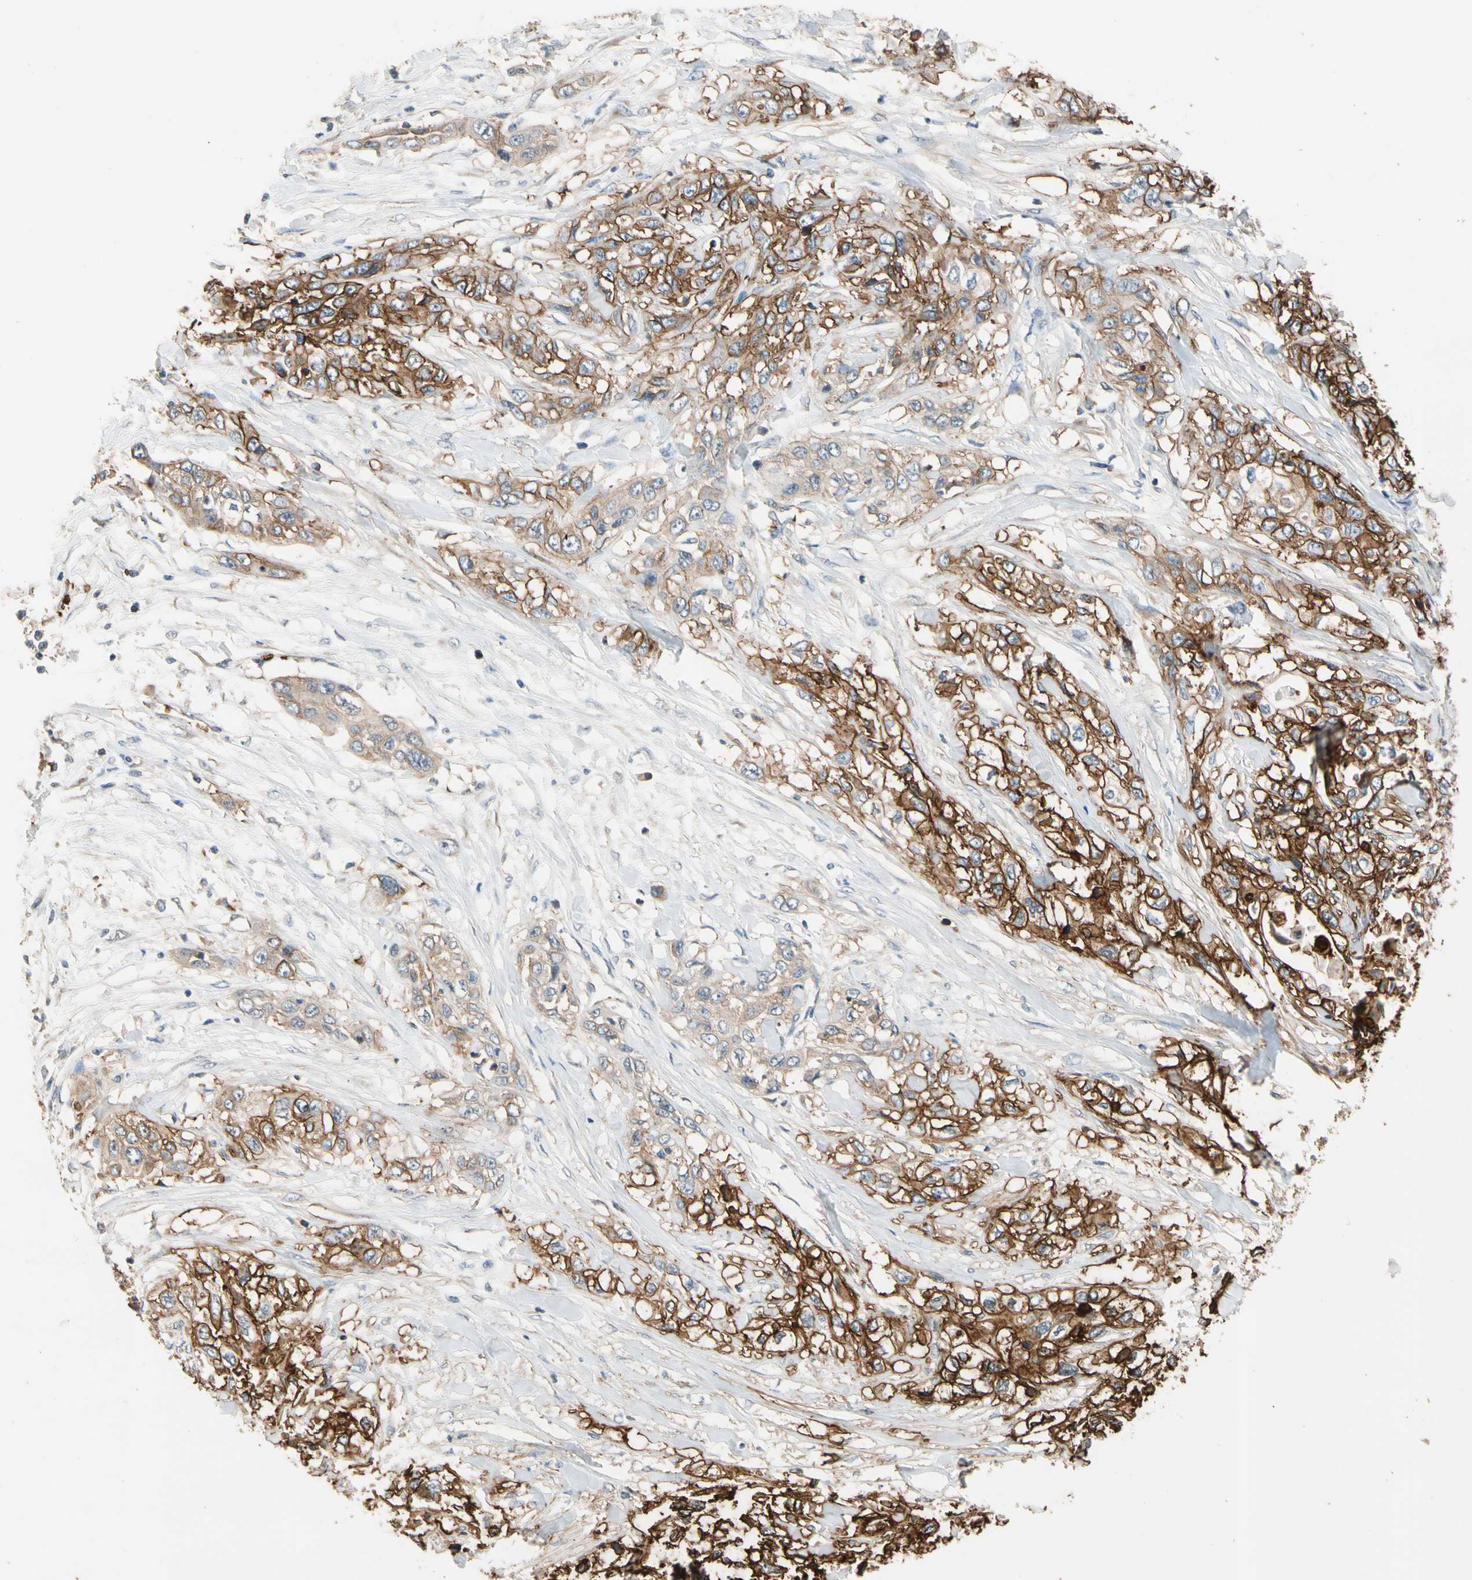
{"staining": {"intensity": "strong", "quantity": ">75%", "location": "cytoplasmic/membranous"}, "tissue": "pancreatic cancer", "cell_type": "Tumor cells", "image_type": "cancer", "snomed": [{"axis": "morphology", "description": "Adenocarcinoma, NOS"}, {"axis": "topography", "description": "Pancreas"}], "caption": "The immunohistochemical stain labels strong cytoplasmic/membranous staining in tumor cells of pancreatic cancer (adenocarcinoma) tissue. (DAB (3,3'-diaminobenzidine) IHC, brown staining for protein, blue staining for nuclei).", "gene": "RIOK2", "patient": {"sex": "female", "age": 70}}